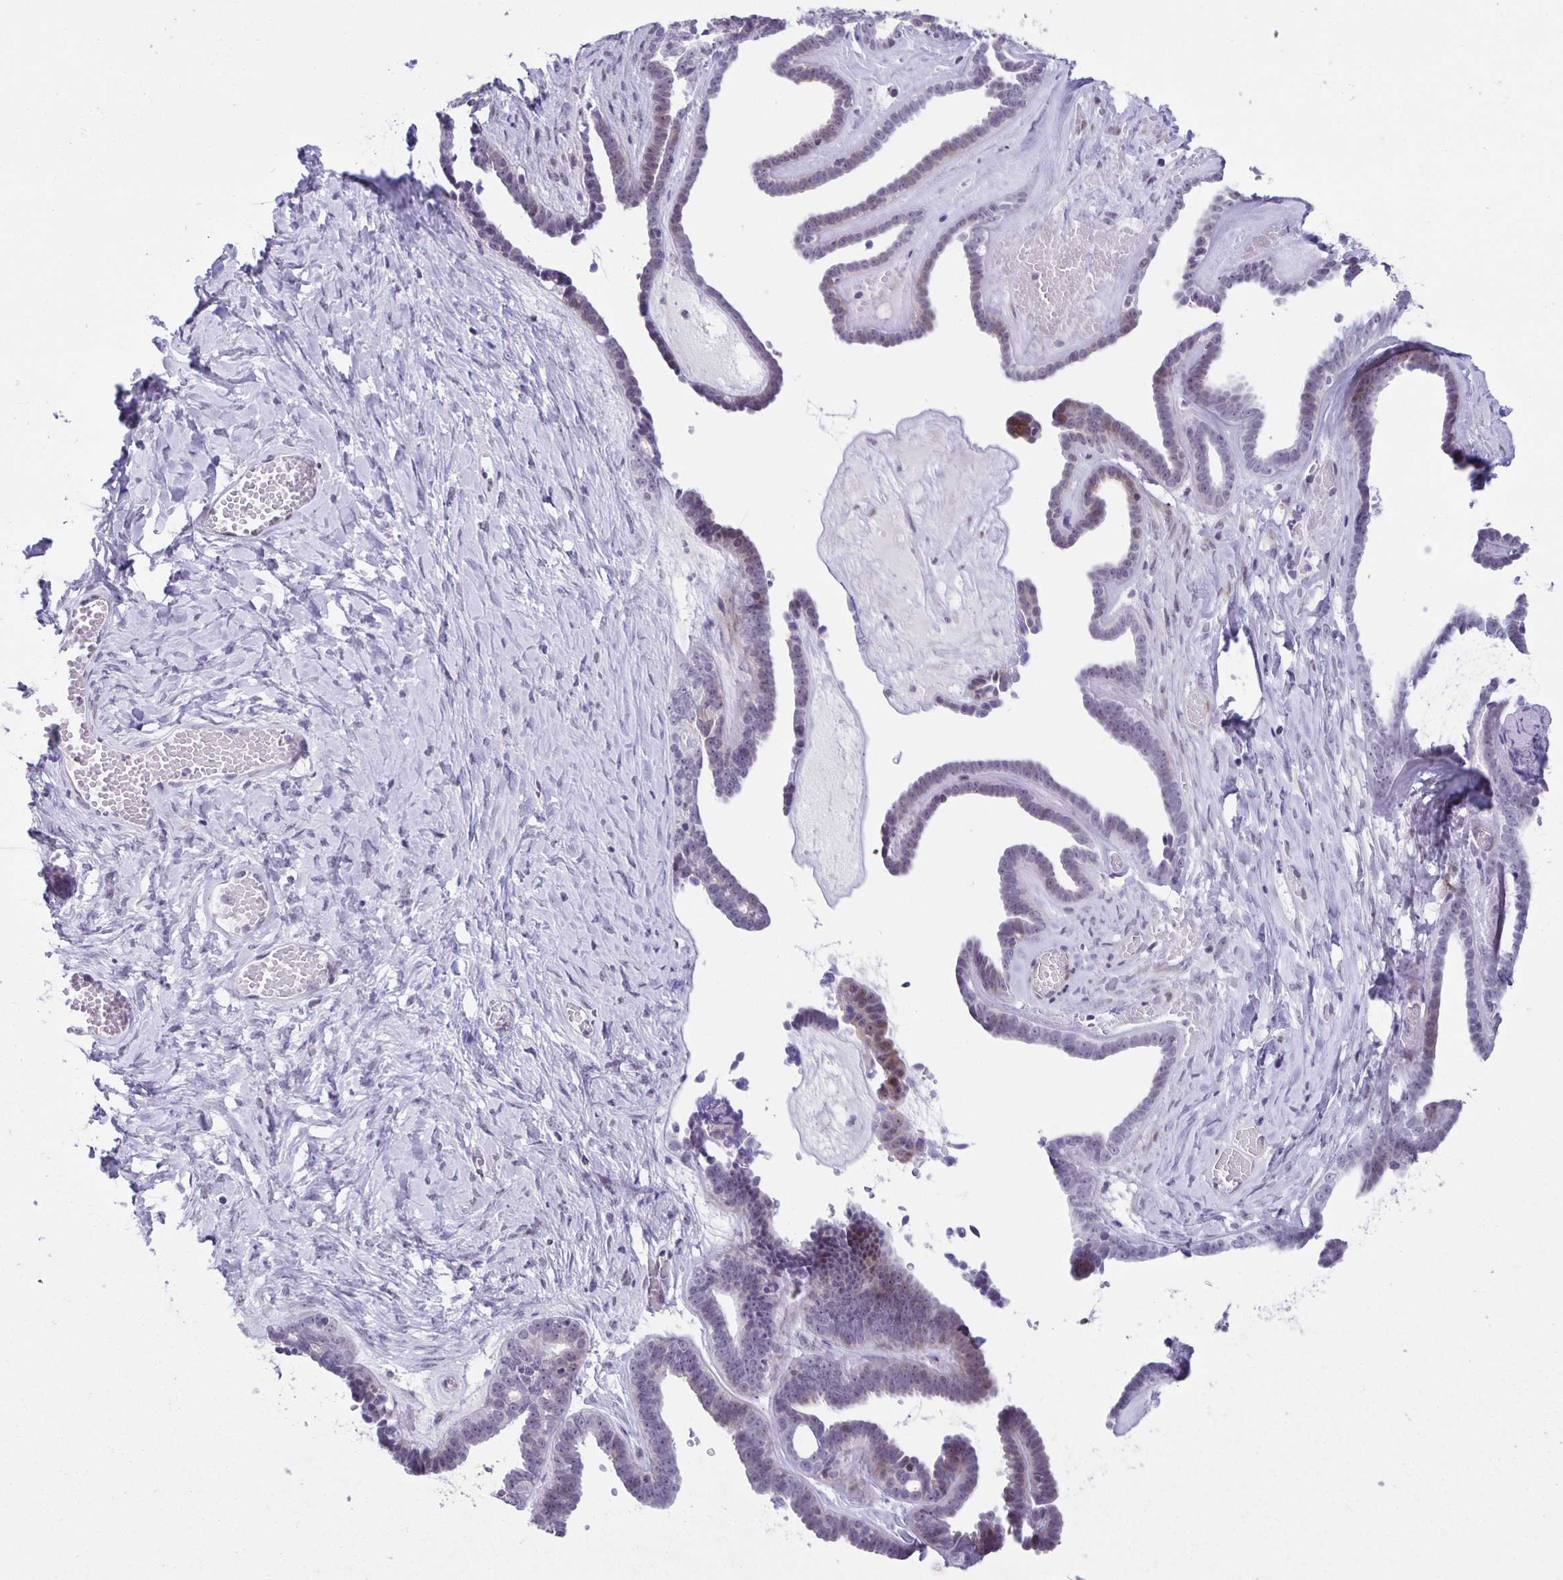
{"staining": {"intensity": "weak", "quantity": "<25%", "location": "nuclear"}, "tissue": "ovarian cancer", "cell_type": "Tumor cells", "image_type": "cancer", "snomed": [{"axis": "morphology", "description": "Cystadenocarcinoma, serous, NOS"}, {"axis": "topography", "description": "Ovary"}], "caption": "This is an immunohistochemistry (IHC) micrograph of human ovarian serous cystadenocarcinoma. There is no expression in tumor cells.", "gene": "PHRF1", "patient": {"sex": "female", "age": 71}}